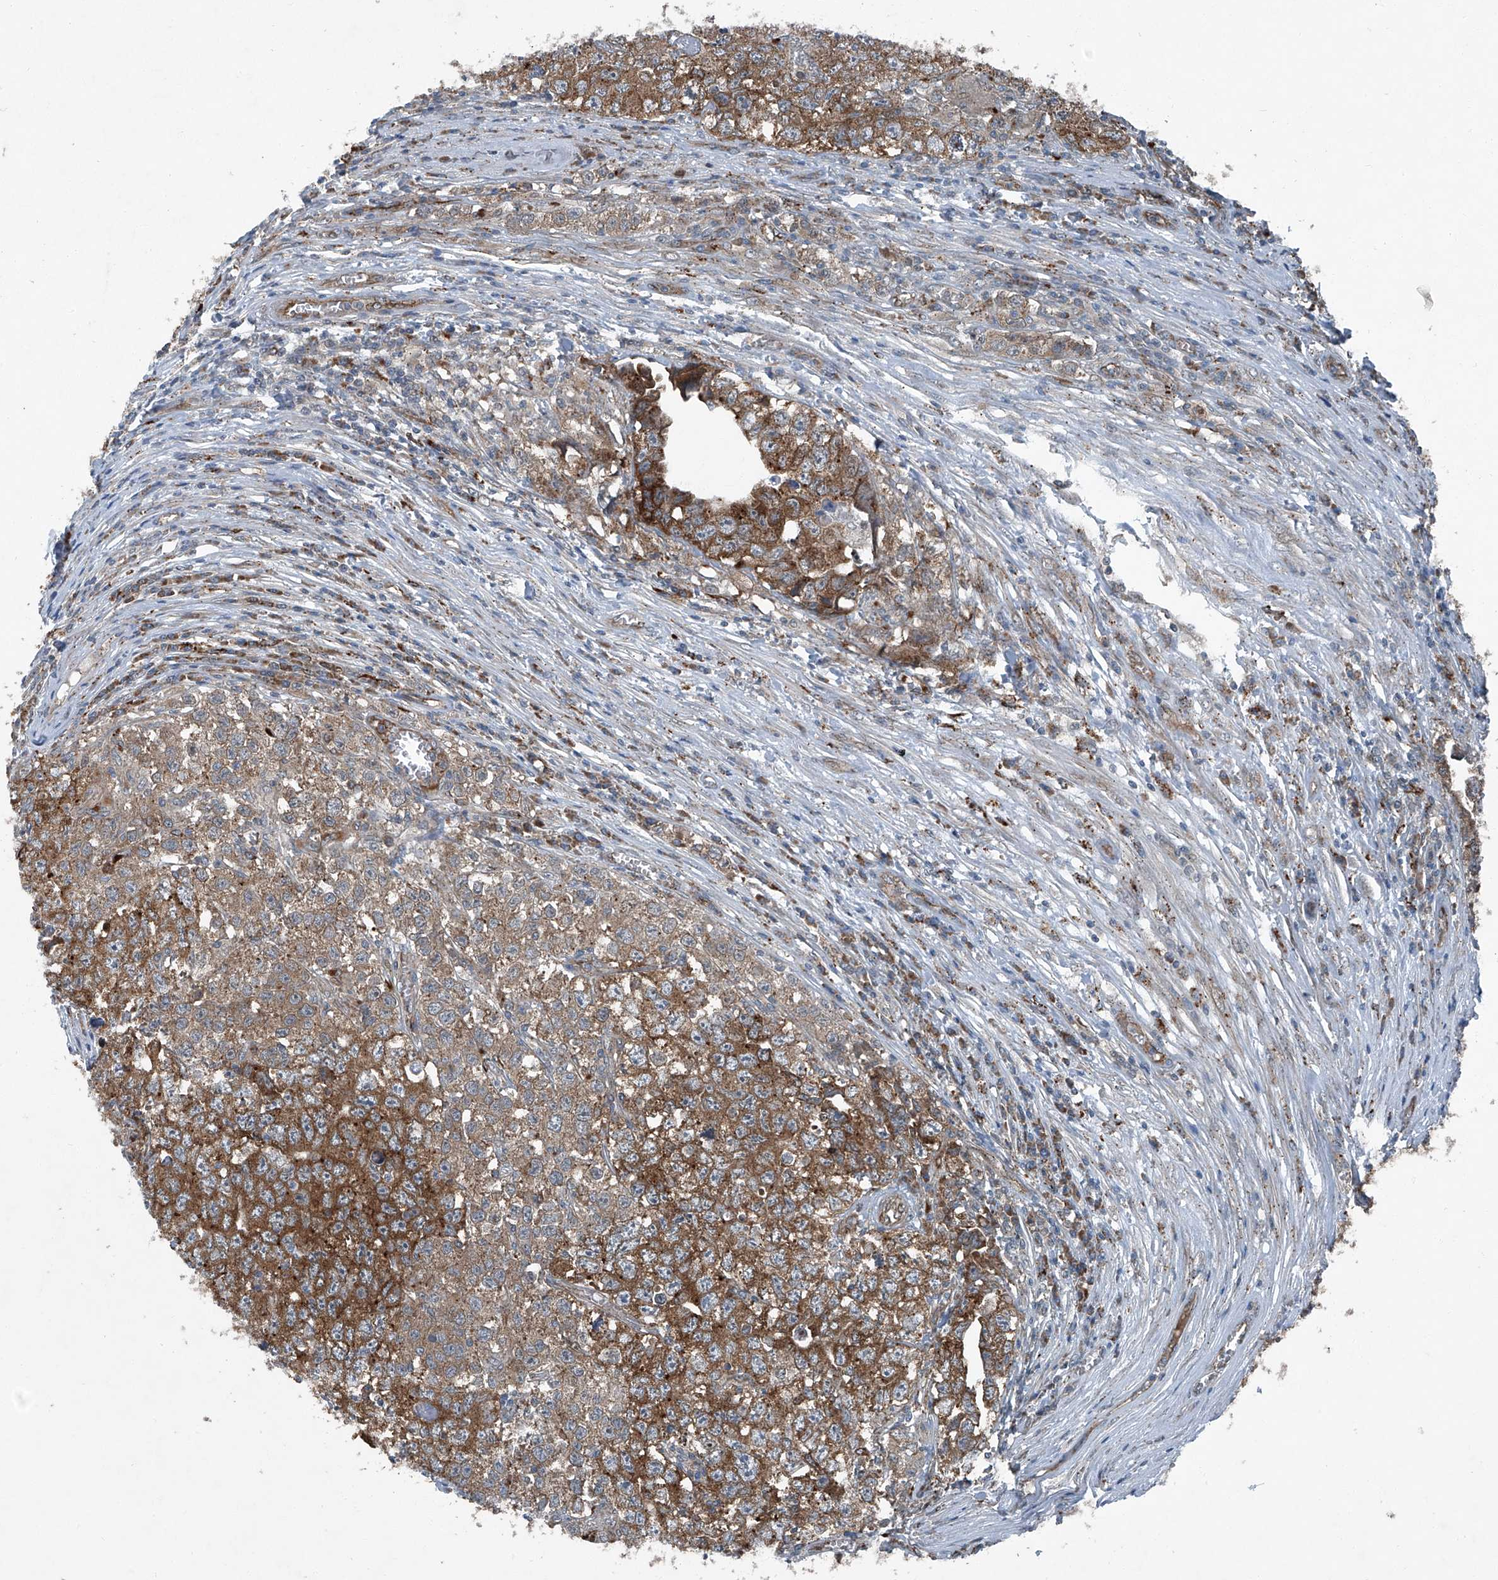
{"staining": {"intensity": "moderate", "quantity": ">75%", "location": "cytoplasmic/membranous"}, "tissue": "testis cancer", "cell_type": "Tumor cells", "image_type": "cancer", "snomed": [{"axis": "morphology", "description": "Seminoma, NOS"}, {"axis": "morphology", "description": "Carcinoma, Embryonal, NOS"}, {"axis": "topography", "description": "Testis"}], "caption": "Testis cancer stained with immunohistochemistry (IHC) reveals moderate cytoplasmic/membranous expression in approximately >75% of tumor cells. (brown staining indicates protein expression, while blue staining denotes nuclei).", "gene": "SENP2", "patient": {"sex": "male", "age": 43}}